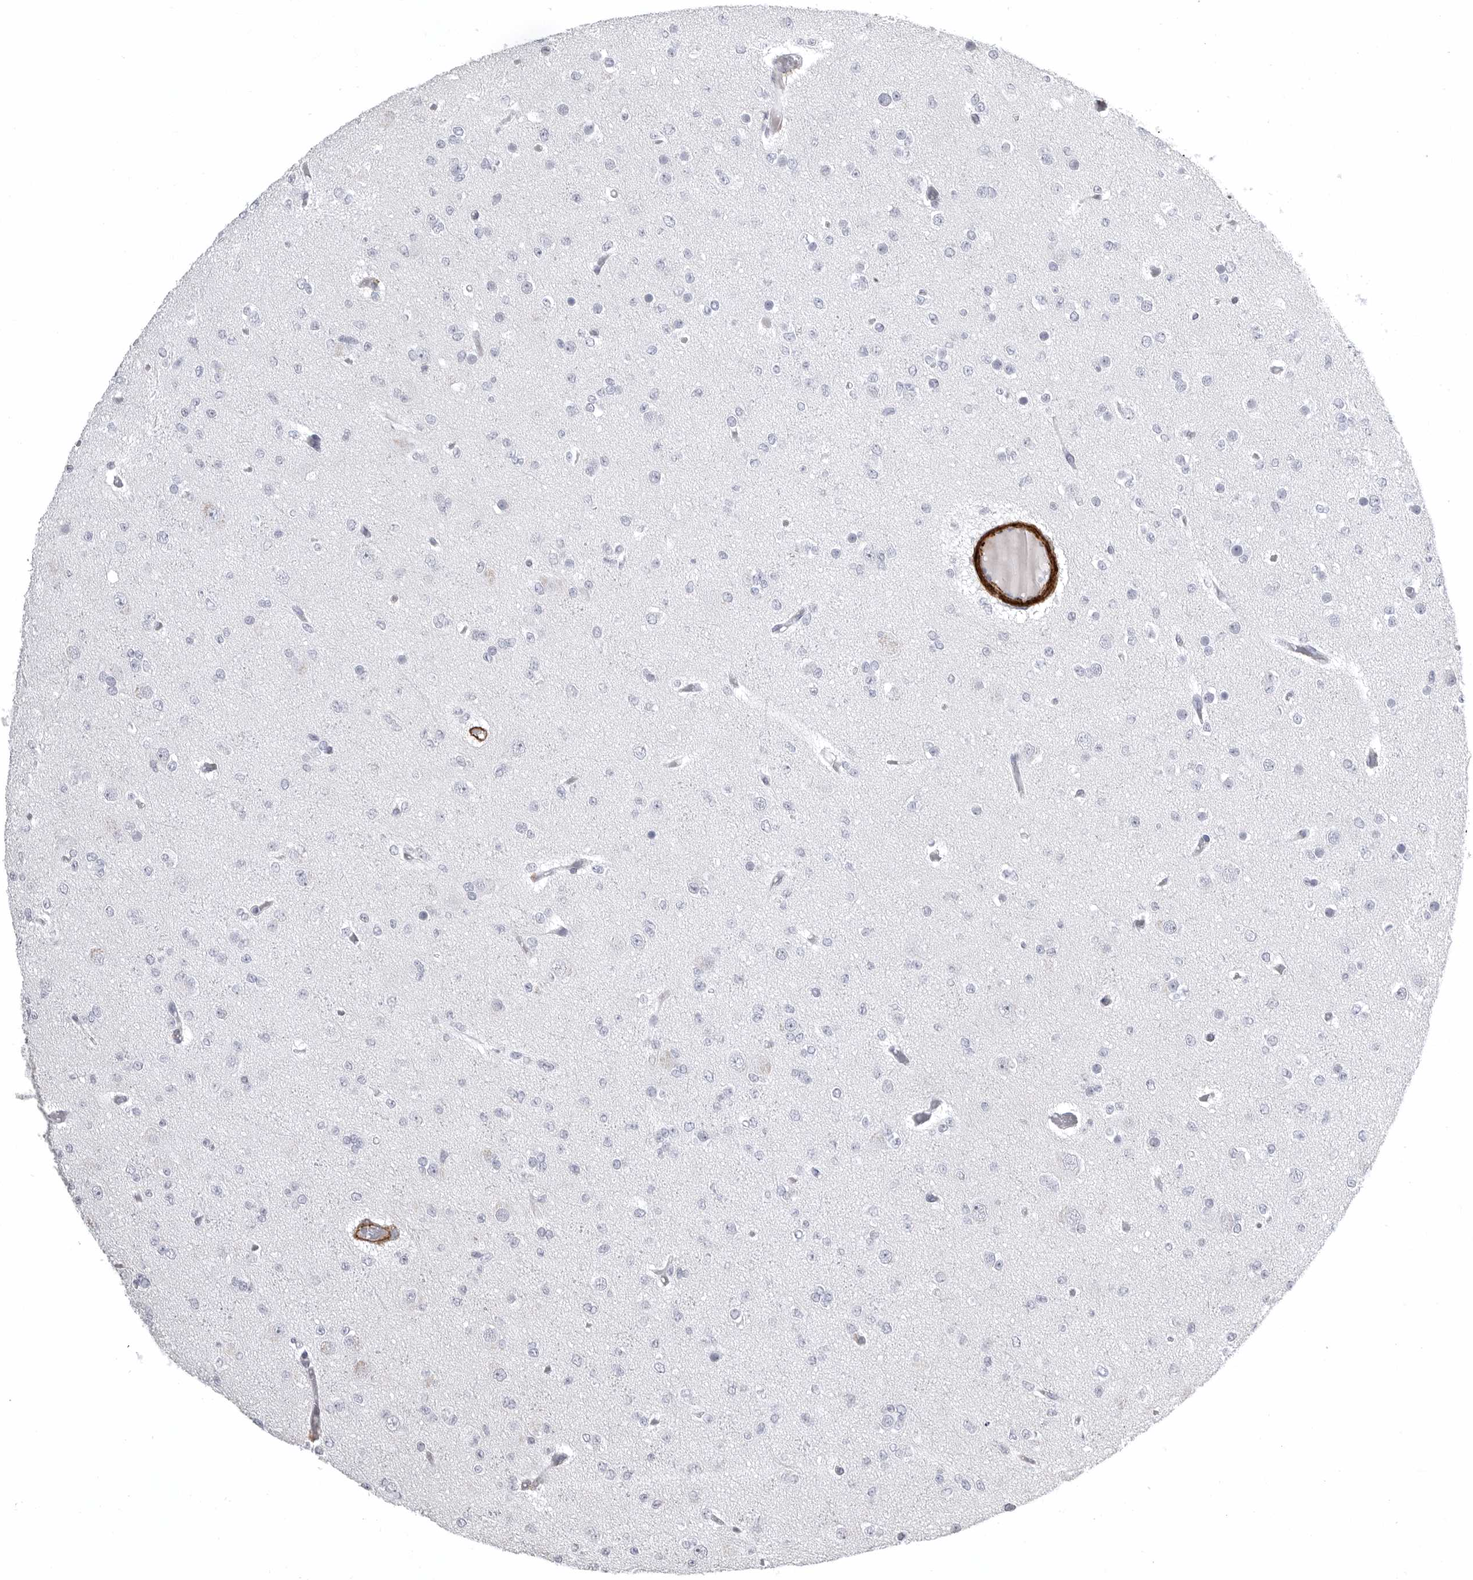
{"staining": {"intensity": "negative", "quantity": "none", "location": "none"}, "tissue": "glioma", "cell_type": "Tumor cells", "image_type": "cancer", "snomed": [{"axis": "morphology", "description": "Glioma, malignant, Low grade"}, {"axis": "topography", "description": "Brain"}], "caption": "This is a image of IHC staining of malignant glioma (low-grade), which shows no staining in tumor cells.", "gene": "AOC3", "patient": {"sex": "female", "age": 22}}